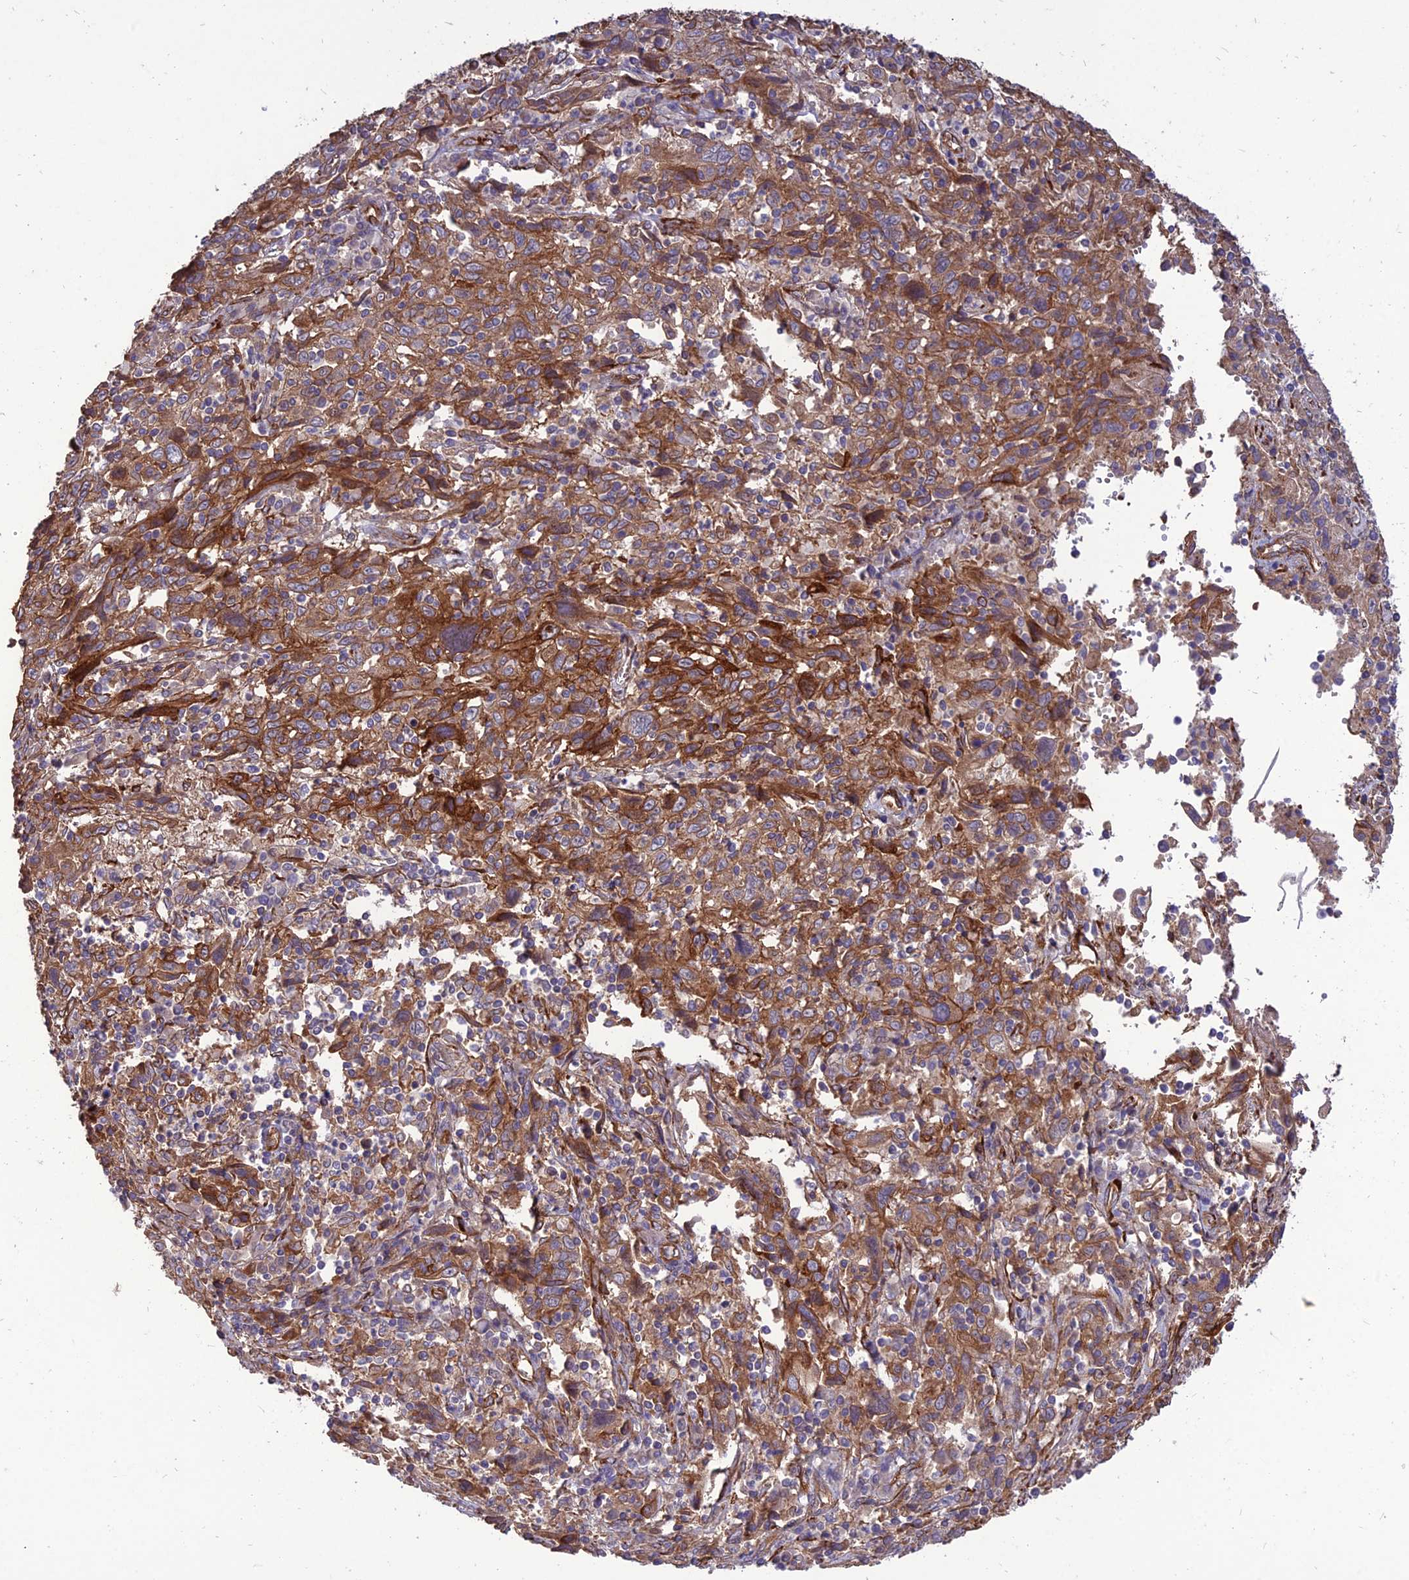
{"staining": {"intensity": "moderate", "quantity": ">75%", "location": "cytoplasmic/membranous"}, "tissue": "cervical cancer", "cell_type": "Tumor cells", "image_type": "cancer", "snomed": [{"axis": "morphology", "description": "Squamous cell carcinoma, NOS"}, {"axis": "topography", "description": "Cervix"}], "caption": "The micrograph shows immunohistochemical staining of cervical cancer (squamous cell carcinoma). There is moderate cytoplasmic/membranous positivity is present in approximately >75% of tumor cells. Using DAB (brown) and hematoxylin (blue) stains, captured at high magnification using brightfield microscopy.", "gene": "CRTAP", "patient": {"sex": "female", "age": 46}}